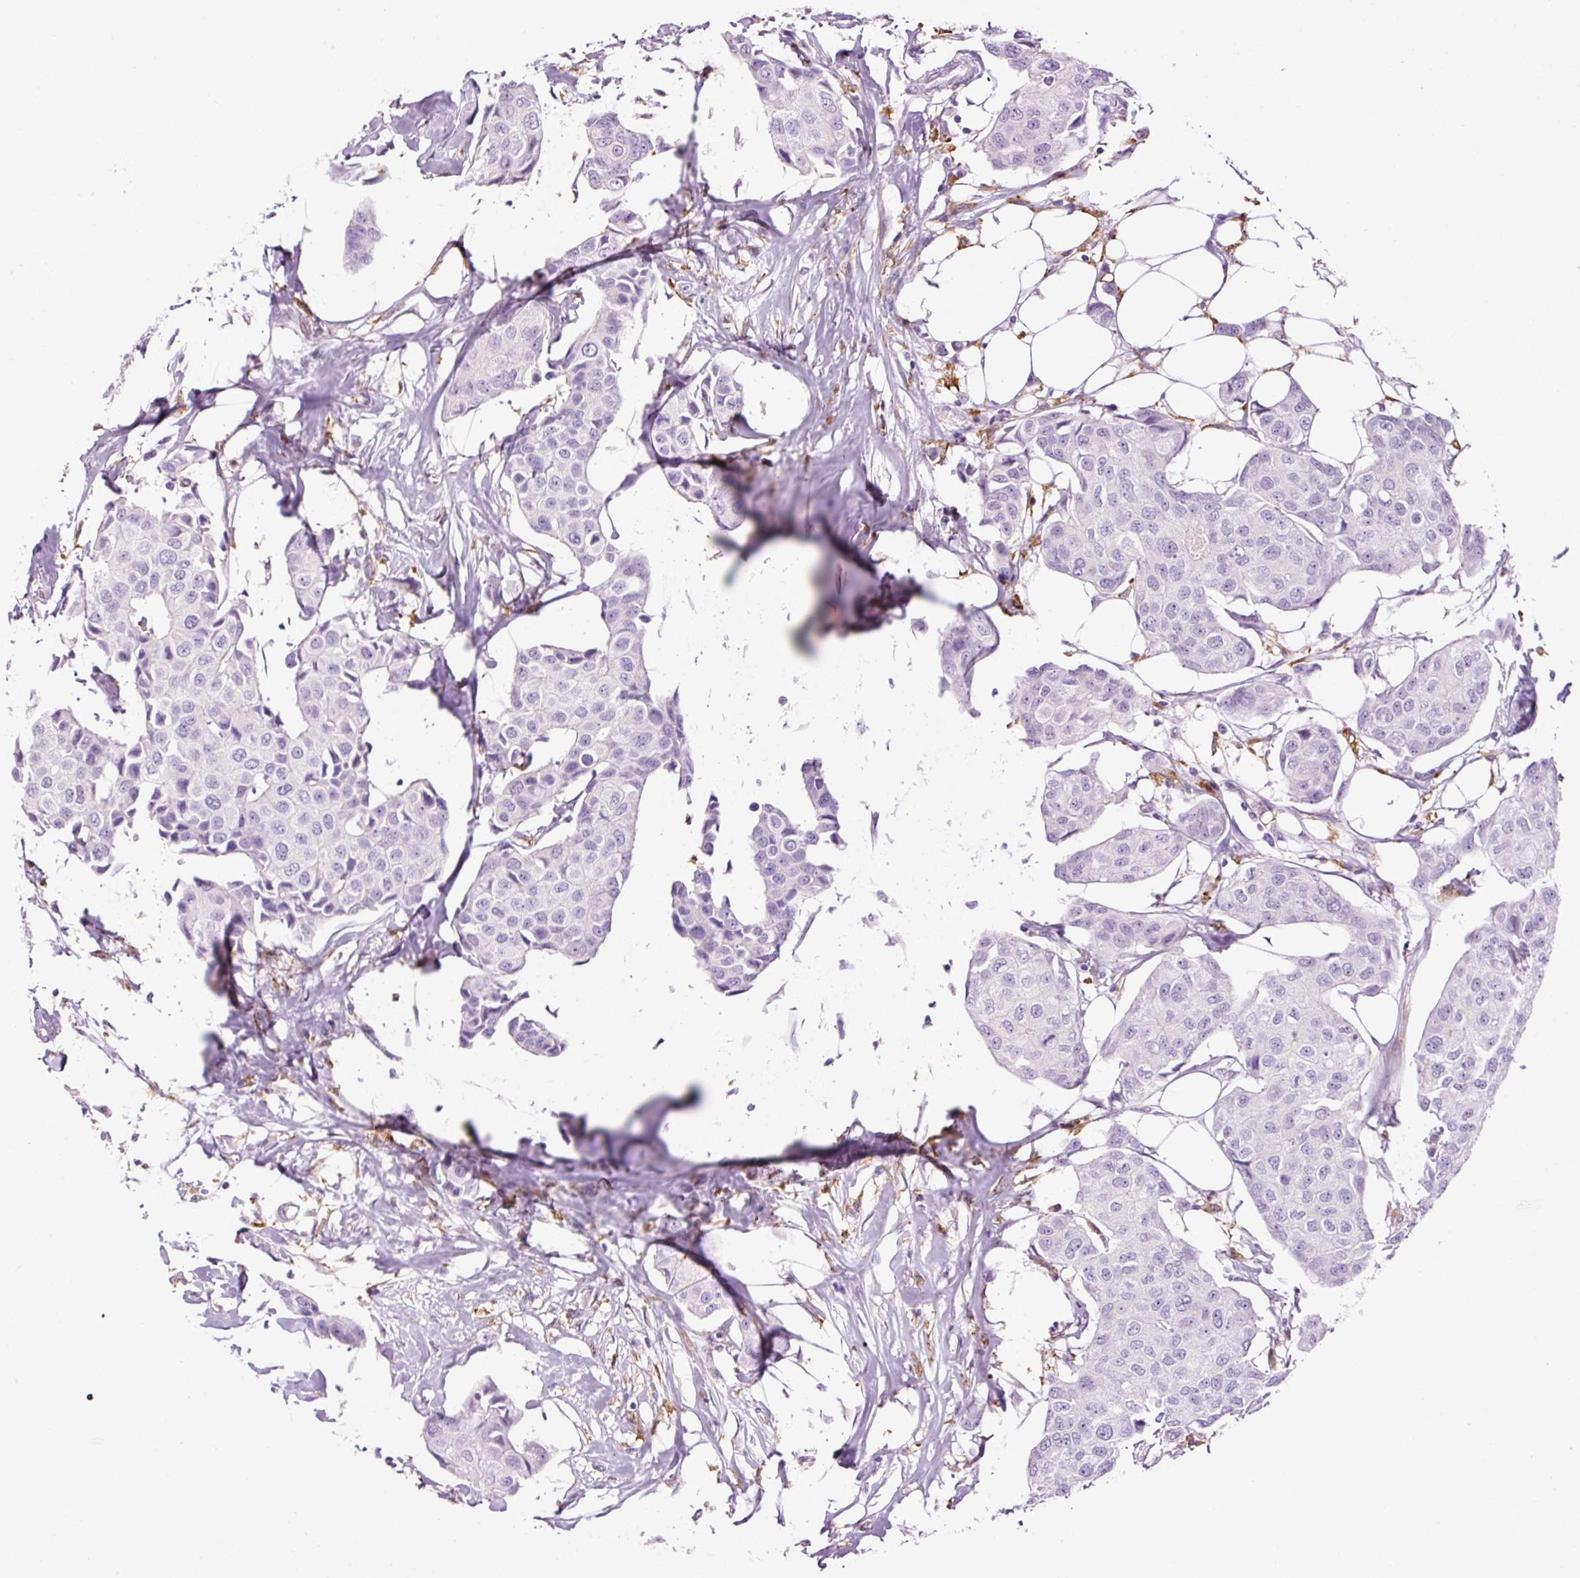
{"staining": {"intensity": "negative", "quantity": "none", "location": "none"}, "tissue": "breast cancer", "cell_type": "Tumor cells", "image_type": "cancer", "snomed": [{"axis": "morphology", "description": "Duct carcinoma"}, {"axis": "topography", "description": "Breast"}, {"axis": "topography", "description": "Lymph node"}], "caption": "High magnification brightfield microscopy of intraductal carcinoma (breast) stained with DAB (3,3'-diaminobenzidine) (brown) and counterstained with hematoxylin (blue): tumor cells show no significant expression.", "gene": "LY86", "patient": {"sex": "female", "age": 80}}